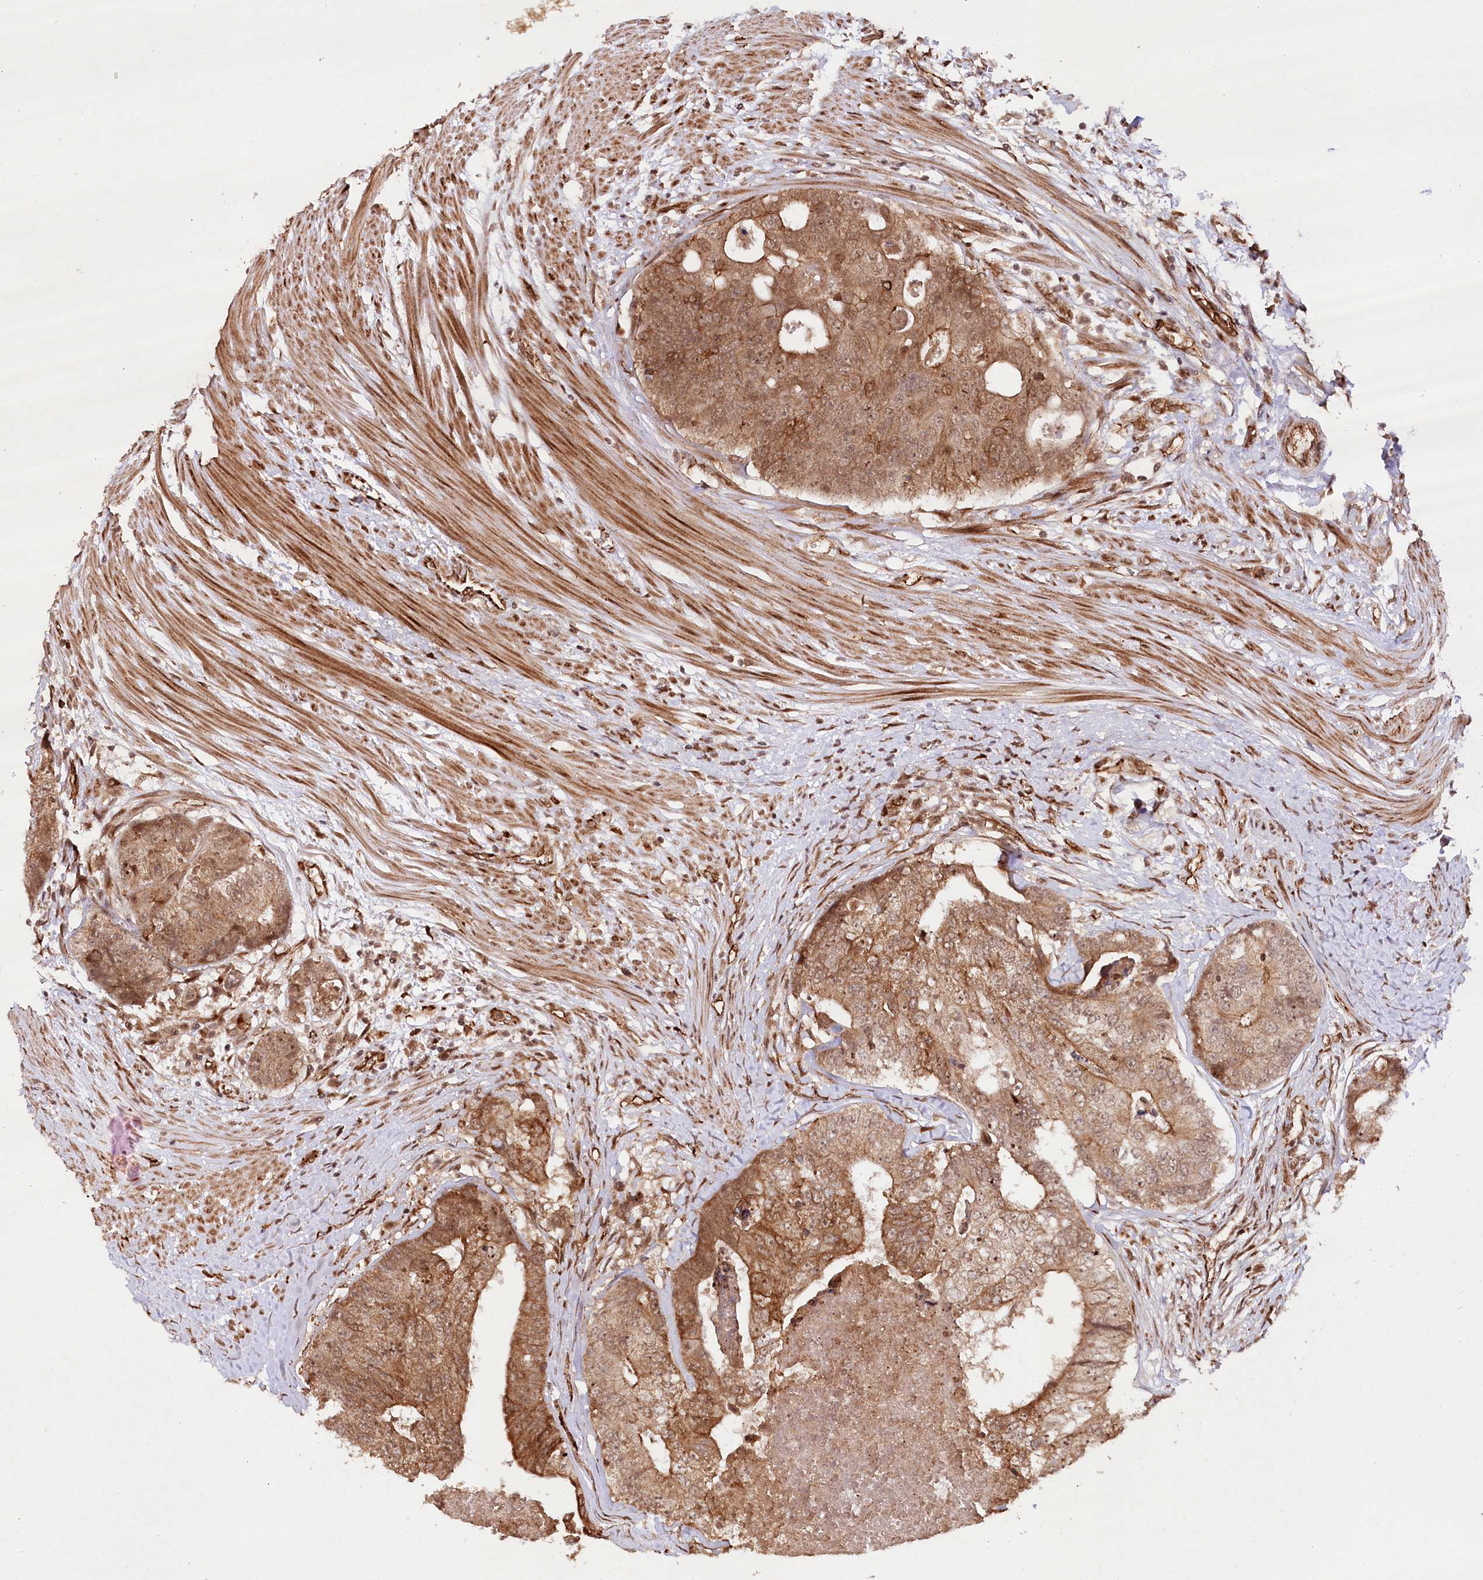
{"staining": {"intensity": "moderate", "quantity": ">75%", "location": "cytoplasmic/membranous"}, "tissue": "colorectal cancer", "cell_type": "Tumor cells", "image_type": "cancer", "snomed": [{"axis": "morphology", "description": "Adenocarcinoma, NOS"}, {"axis": "topography", "description": "Colon"}], "caption": "Protein staining of colorectal adenocarcinoma tissue demonstrates moderate cytoplasmic/membranous expression in about >75% of tumor cells.", "gene": "ALKBH8", "patient": {"sex": "female", "age": 67}}